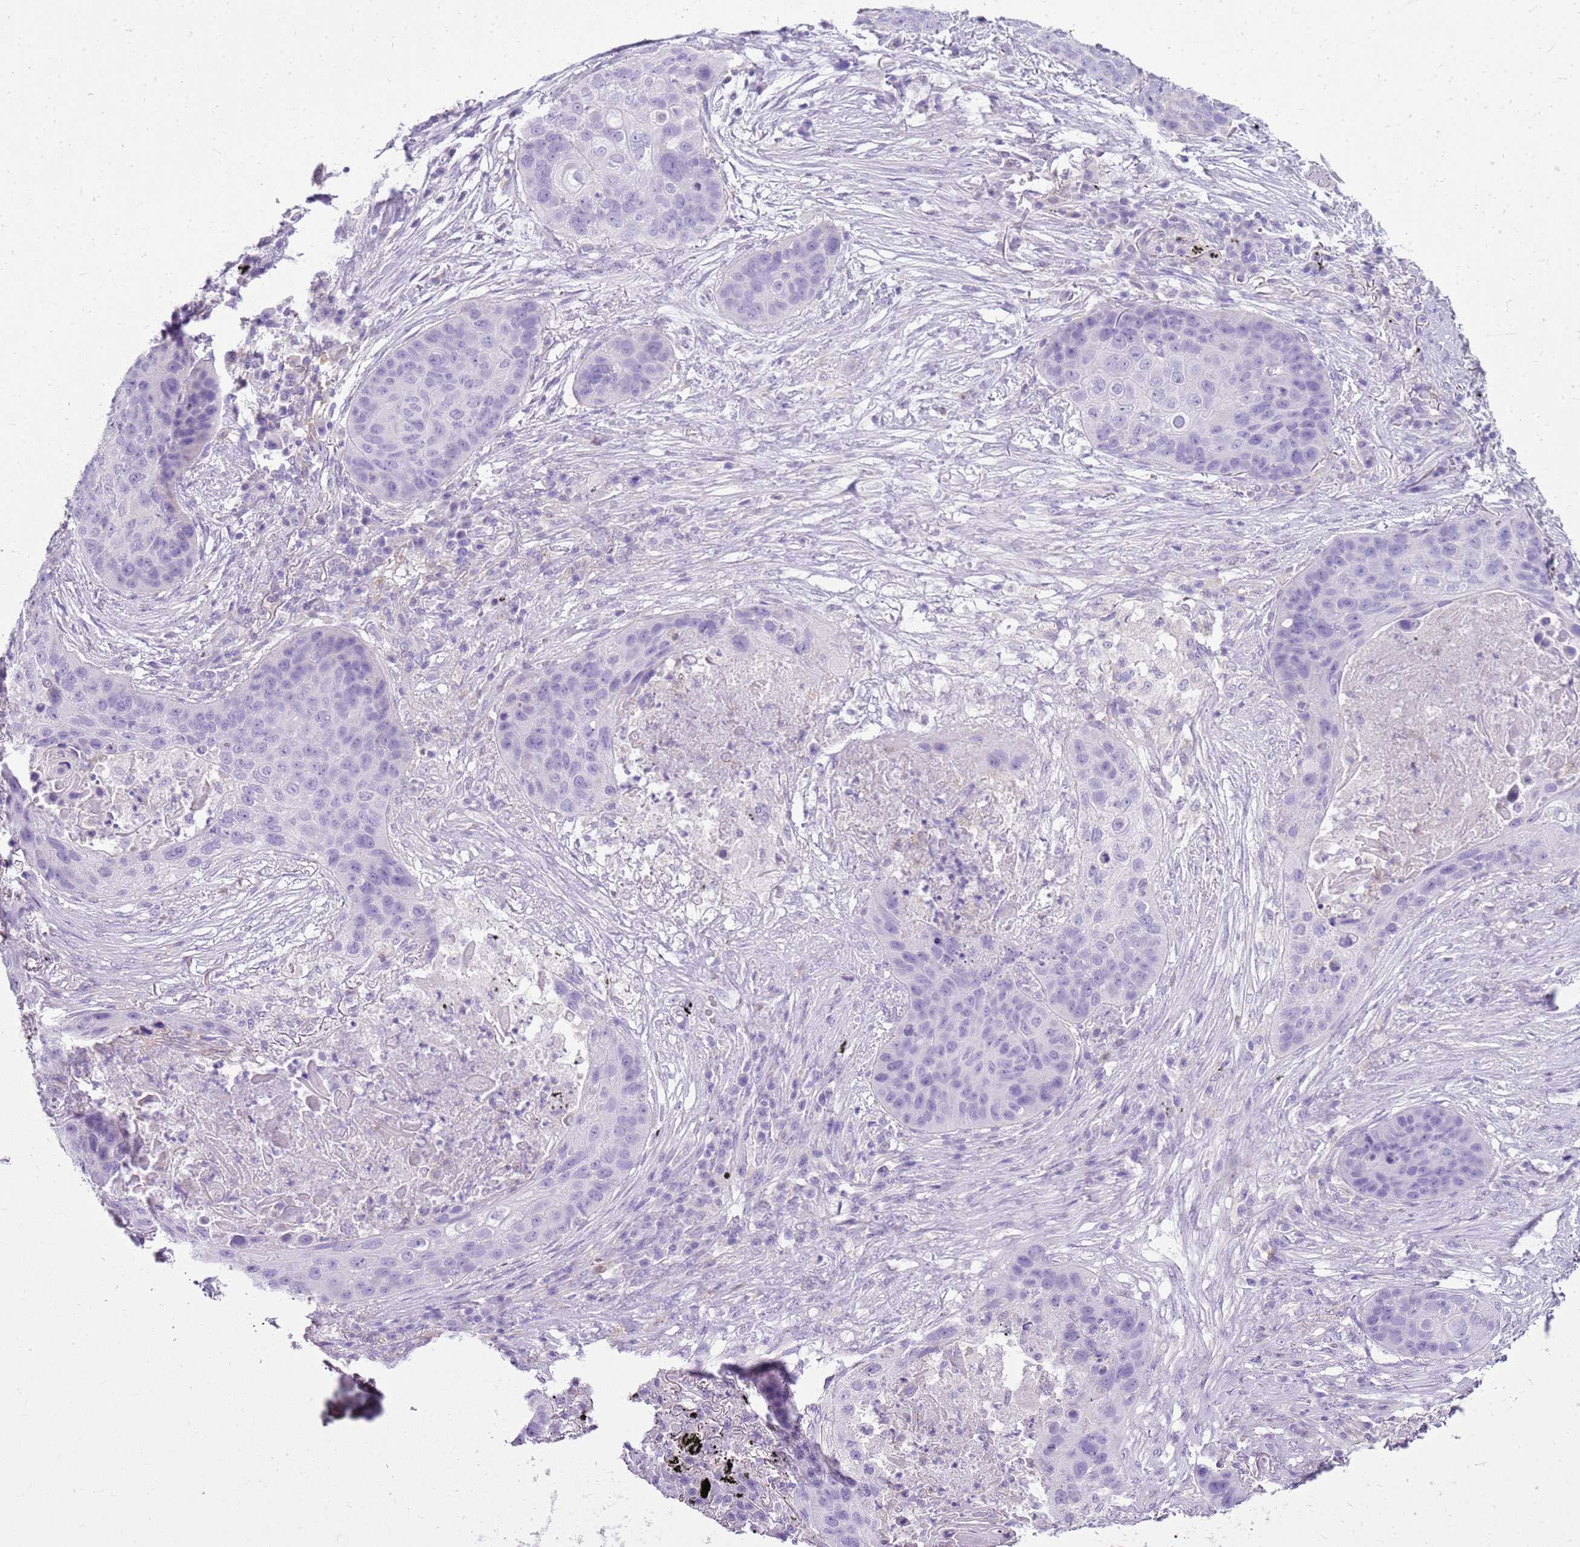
{"staining": {"intensity": "negative", "quantity": "none", "location": "none"}, "tissue": "lung cancer", "cell_type": "Tumor cells", "image_type": "cancer", "snomed": [{"axis": "morphology", "description": "Squamous cell carcinoma, NOS"}, {"axis": "topography", "description": "Lung"}], "caption": "The image demonstrates no staining of tumor cells in lung cancer. The staining is performed using DAB (3,3'-diaminobenzidine) brown chromogen with nuclei counter-stained in using hematoxylin.", "gene": "SULT1E1", "patient": {"sex": "female", "age": 63}}